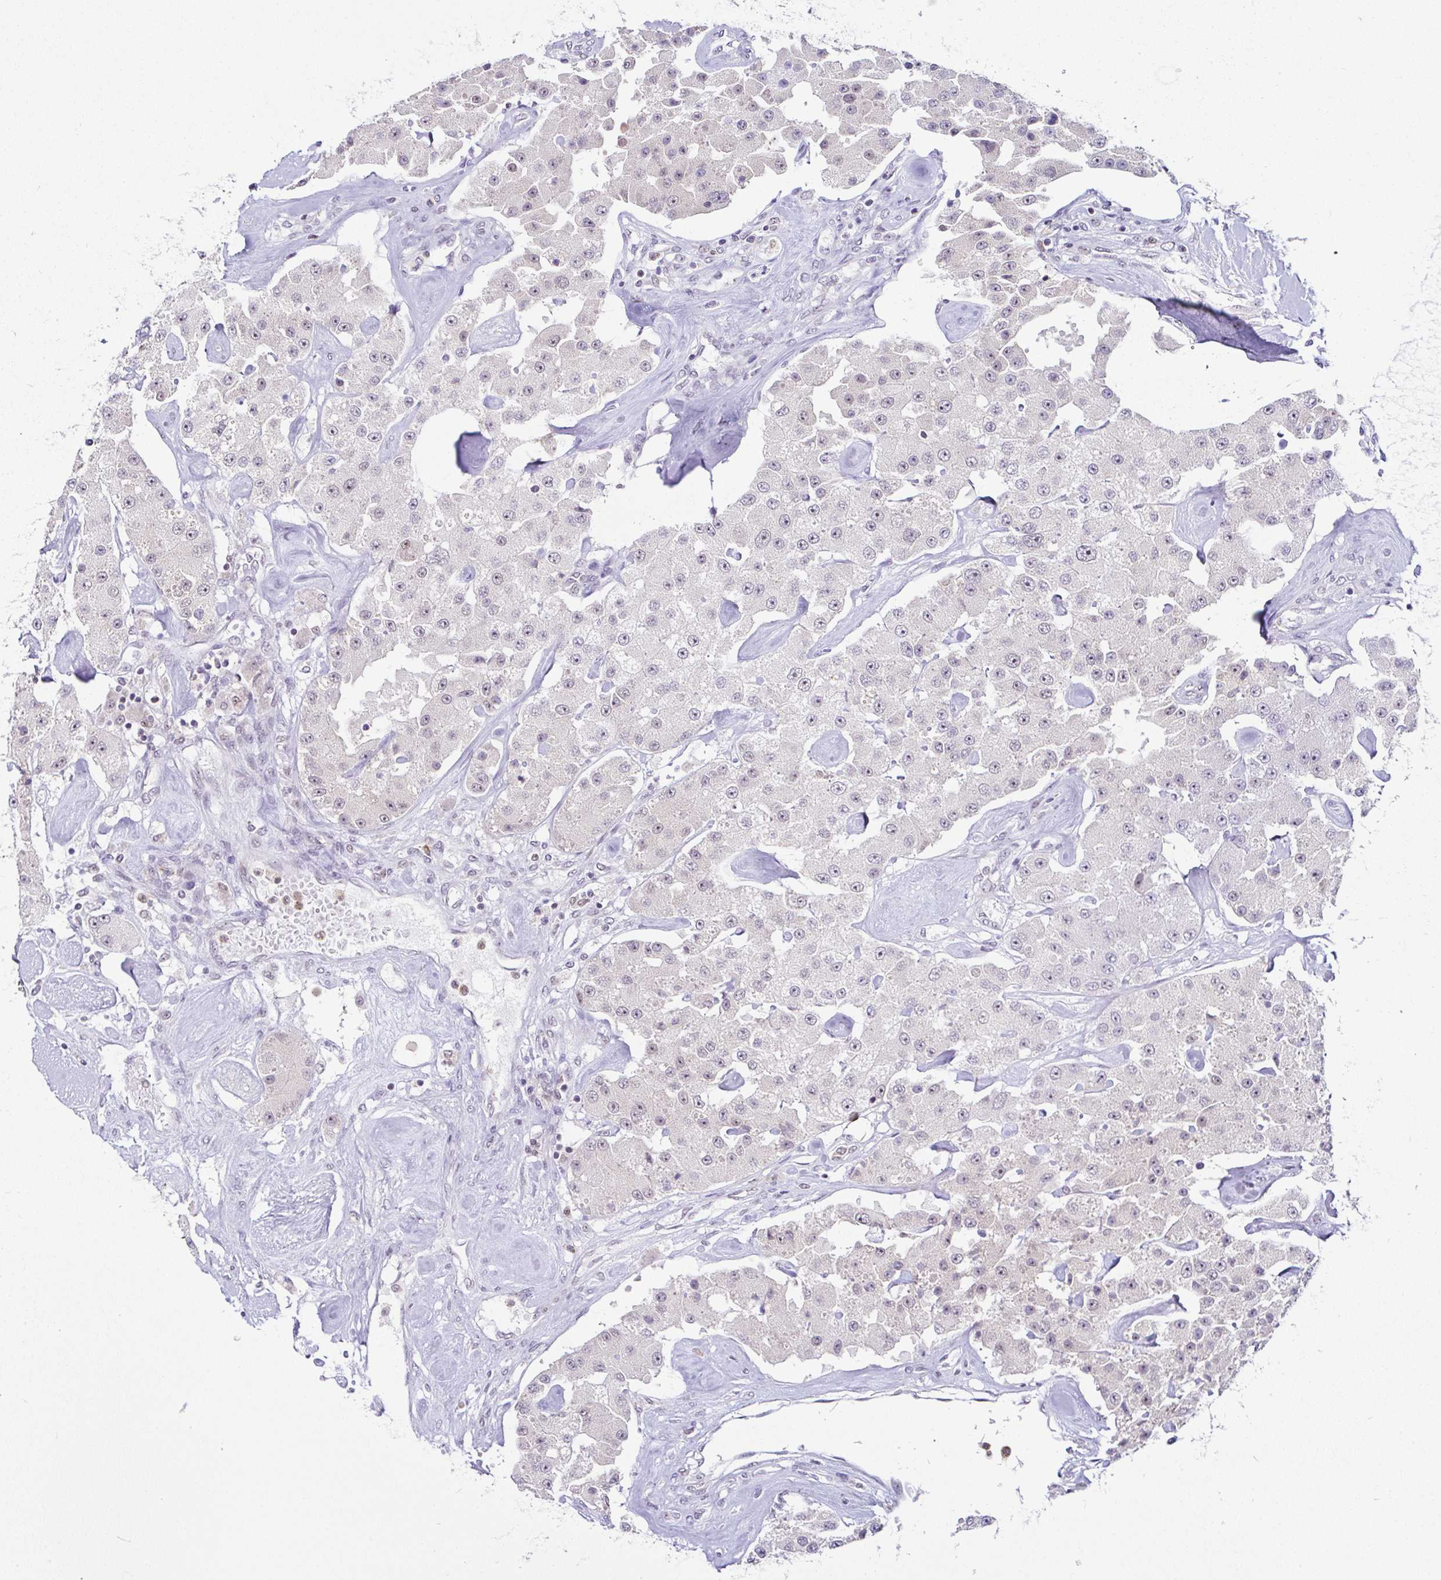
{"staining": {"intensity": "weak", "quantity": "25%-75%", "location": "nuclear"}, "tissue": "carcinoid", "cell_type": "Tumor cells", "image_type": "cancer", "snomed": [{"axis": "morphology", "description": "Carcinoid, malignant, NOS"}, {"axis": "topography", "description": "Pancreas"}], "caption": "Carcinoid was stained to show a protein in brown. There is low levels of weak nuclear positivity in approximately 25%-75% of tumor cells.", "gene": "PTPN2", "patient": {"sex": "male", "age": 41}}